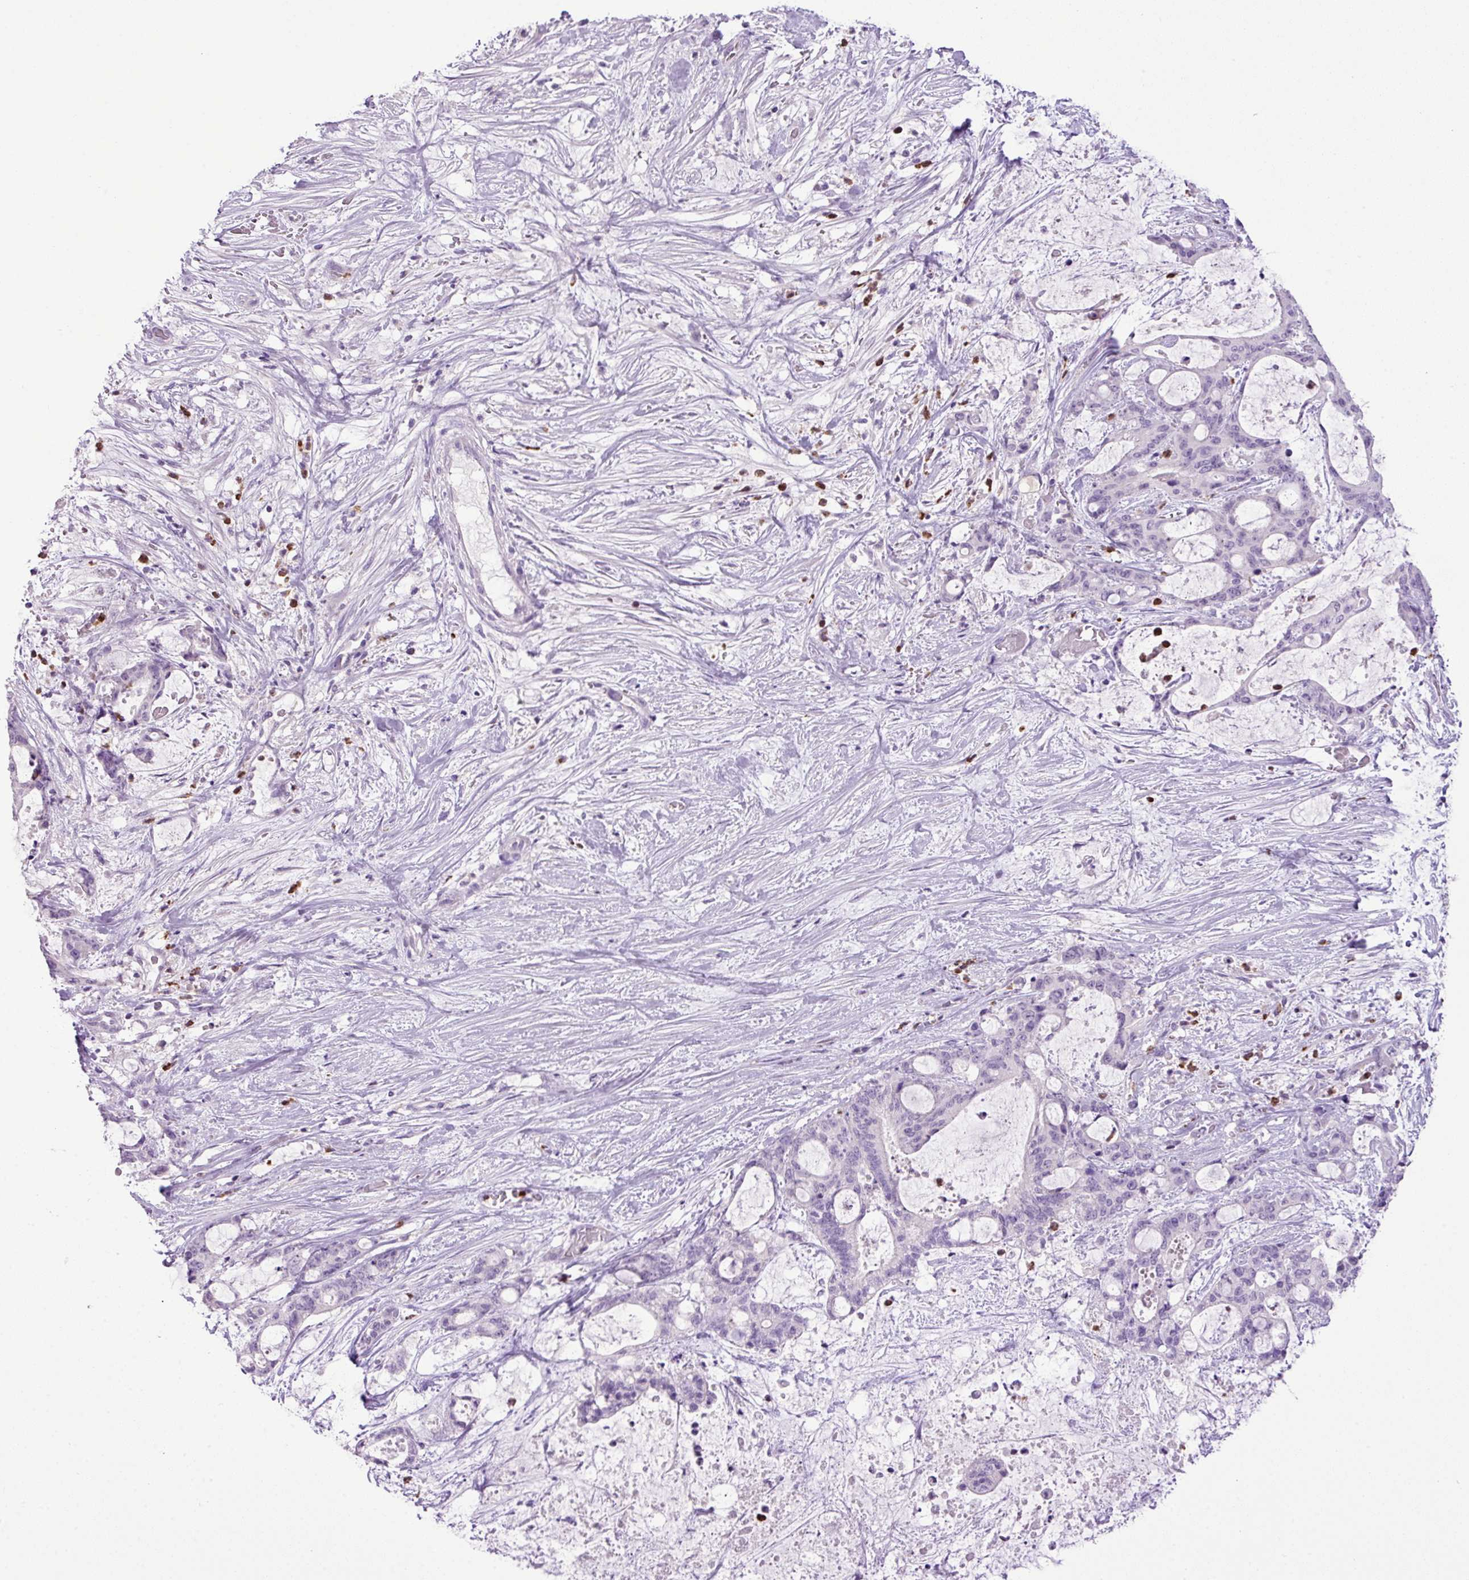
{"staining": {"intensity": "negative", "quantity": "none", "location": "none"}, "tissue": "liver cancer", "cell_type": "Tumor cells", "image_type": "cancer", "snomed": [{"axis": "morphology", "description": "Normal tissue, NOS"}, {"axis": "morphology", "description": "Cholangiocarcinoma"}, {"axis": "topography", "description": "Liver"}, {"axis": "topography", "description": "Peripheral nerve tissue"}], "caption": "Histopathology image shows no significant protein expression in tumor cells of liver cancer.", "gene": "HTR3E", "patient": {"sex": "female", "age": 73}}